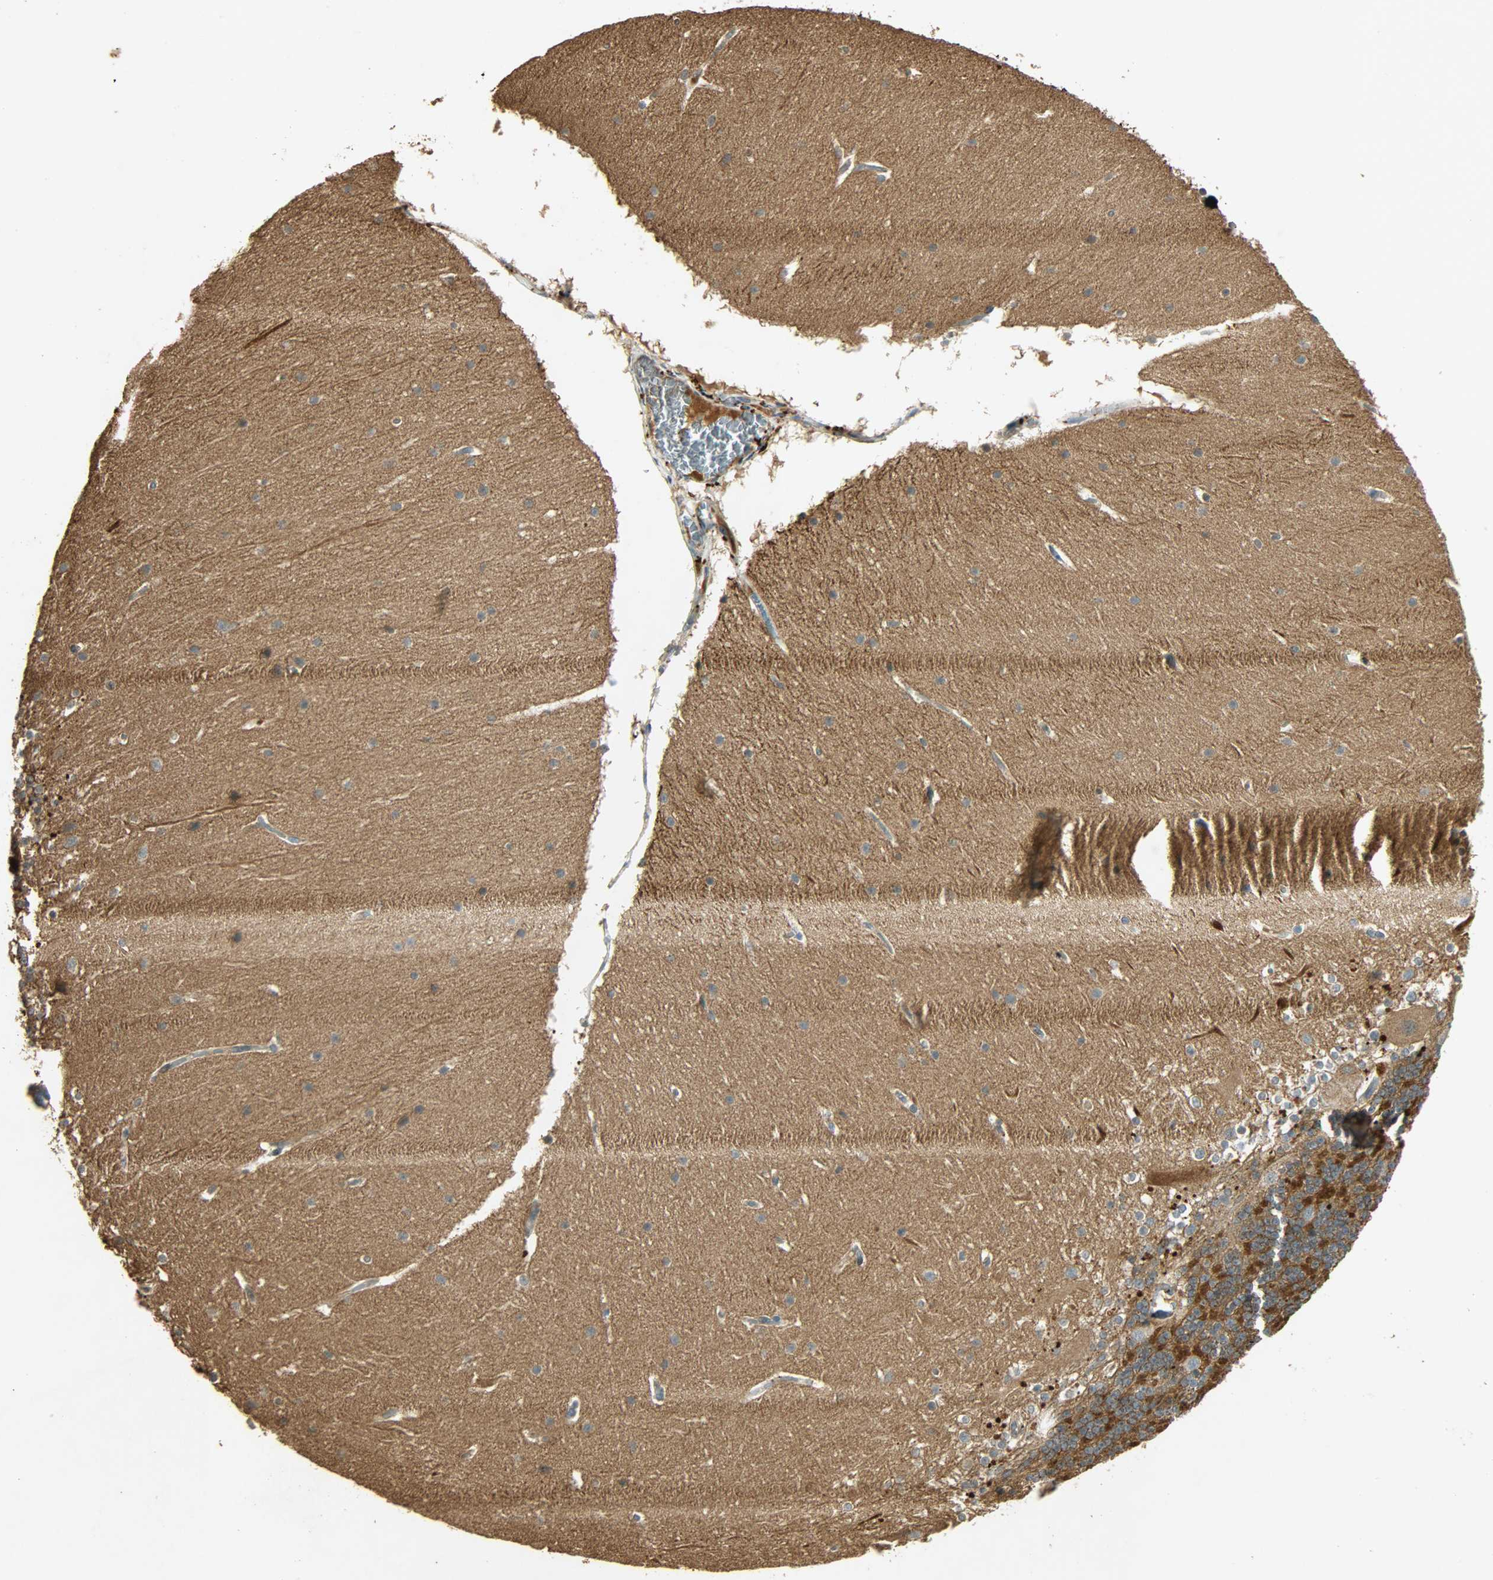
{"staining": {"intensity": "strong", "quantity": ">75%", "location": "cytoplasmic/membranous"}, "tissue": "cerebellum", "cell_type": "Cells in granular layer", "image_type": "normal", "snomed": [{"axis": "morphology", "description": "Normal tissue, NOS"}, {"axis": "topography", "description": "Cerebellum"}], "caption": "Cells in granular layer reveal high levels of strong cytoplasmic/membranous staining in about >75% of cells in normal human cerebellum. (Brightfield microscopy of DAB IHC at high magnification).", "gene": "ATP2B1", "patient": {"sex": "female", "age": 19}}